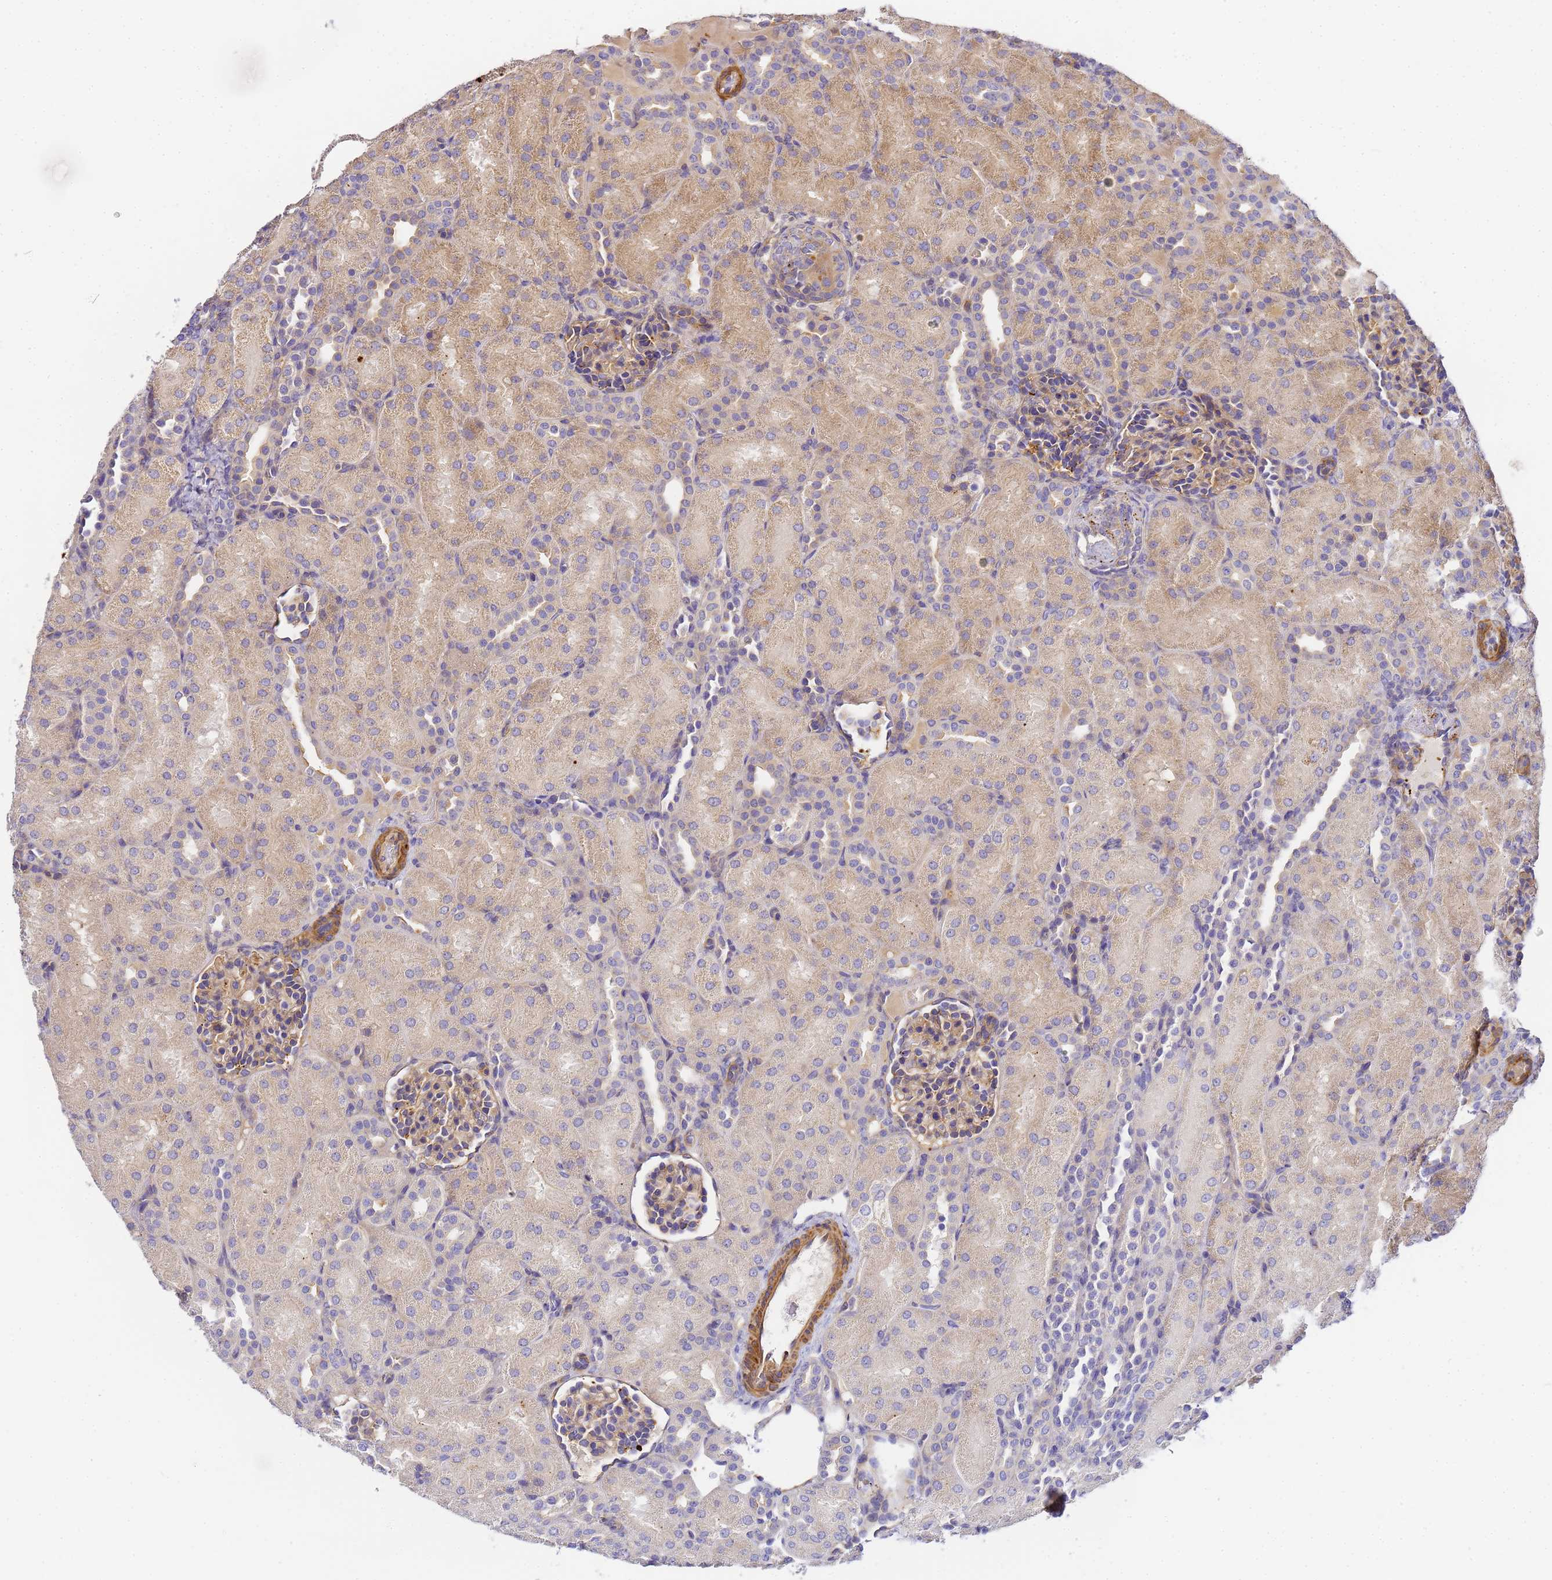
{"staining": {"intensity": "weak", "quantity": ">75%", "location": "cytoplasmic/membranous"}, "tissue": "kidney", "cell_type": "Cells in glomeruli", "image_type": "normal", "snomed": [{"axis": "morphology", "description": "Normal tissue, NOS"}, {"axis": "topography", "description": "Kidney"}], "caption": "The image exhibits immunohistochemical staining of unremarkable kidney. There is weak cytoplasmic/membranous positivity is seen in approximately >75% of cells in glomeruli.", "gene": "MYL10", "patient": {"sex": "male", "age": 1}}